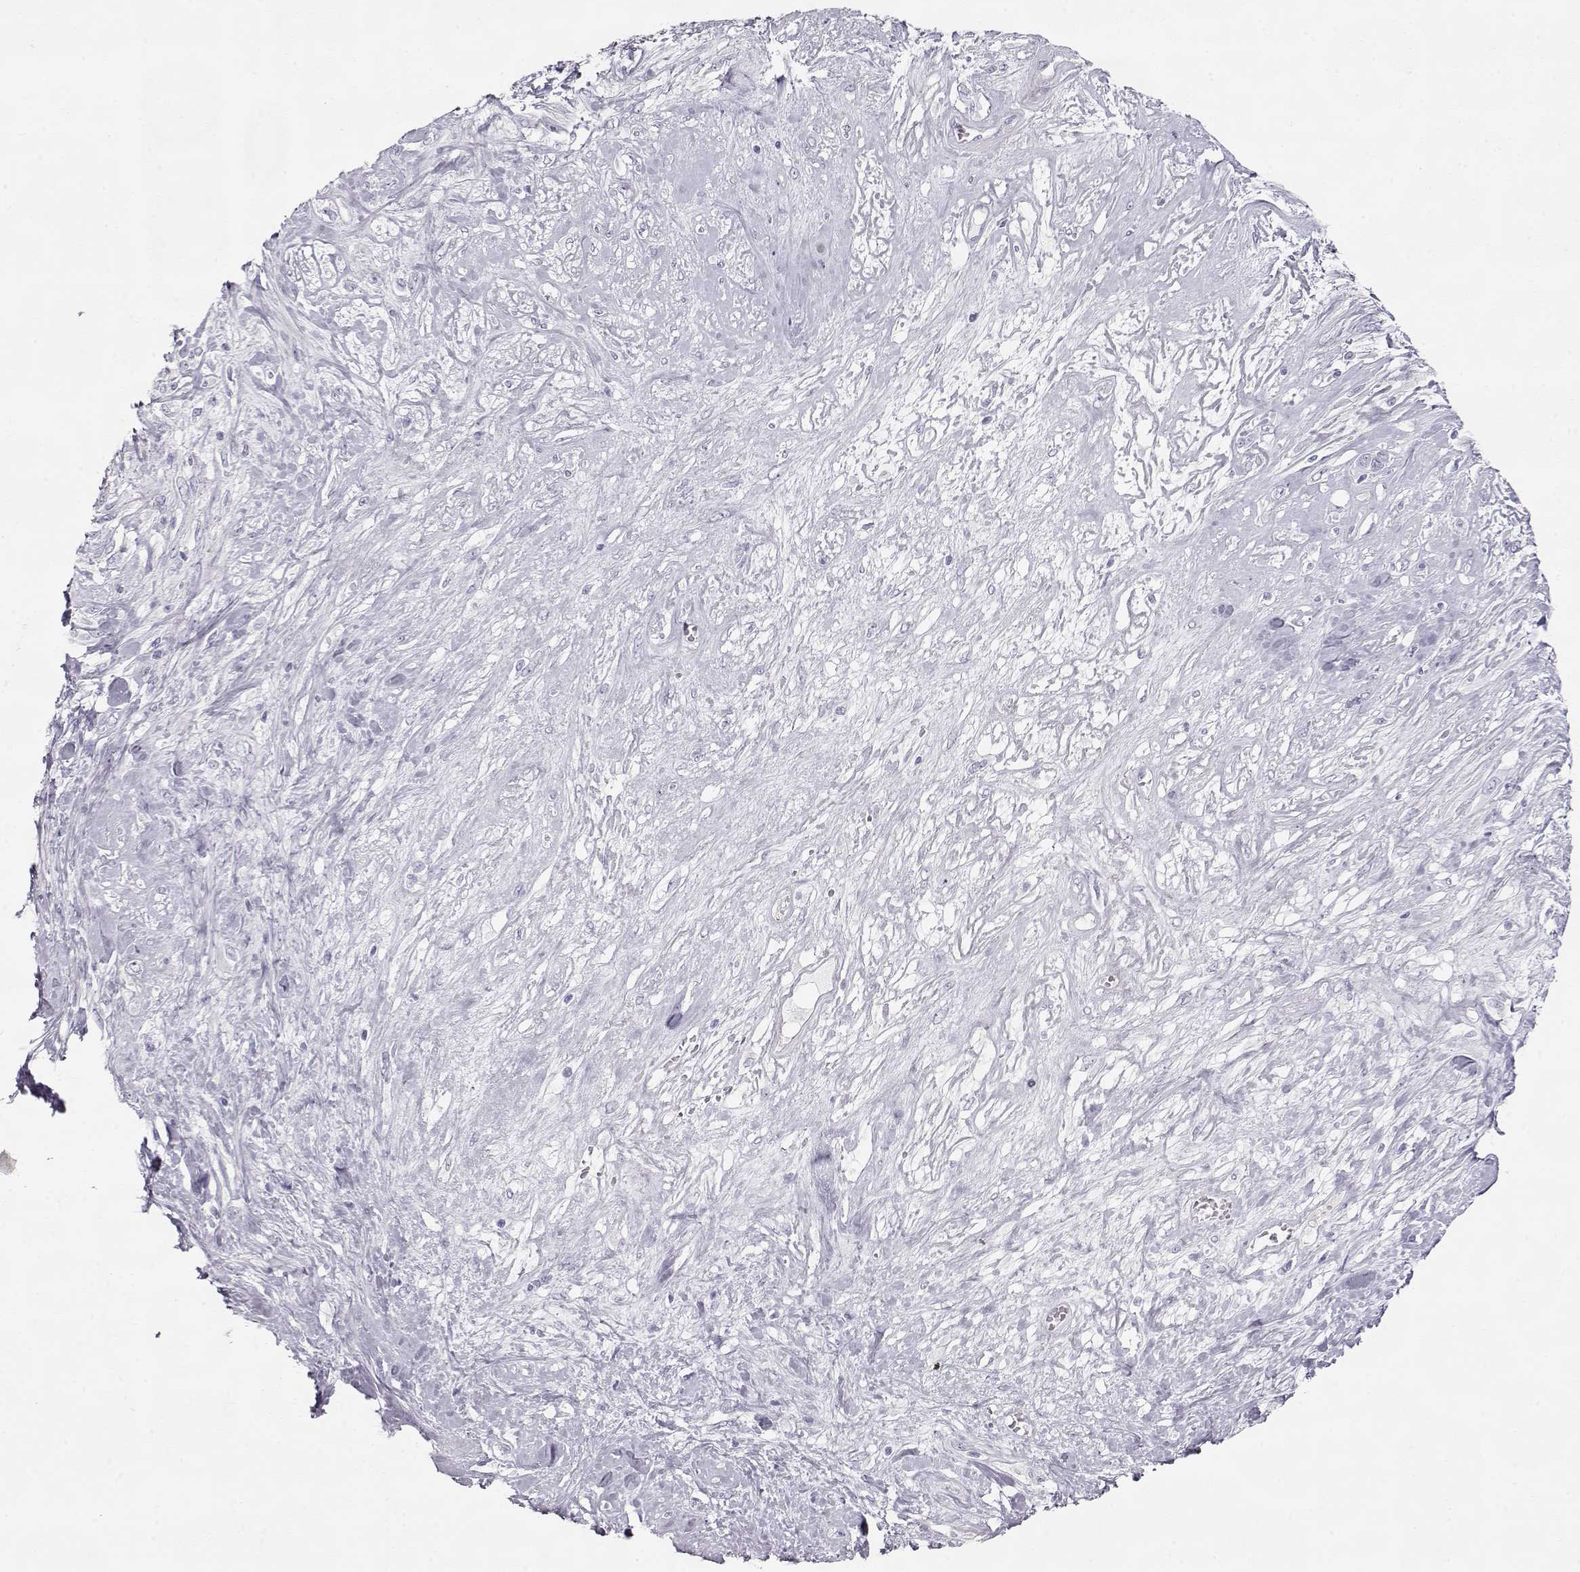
{"staining": {"intensity": "negative", "quantity": "none", "location": "none"}, "tissue": "melanoma", "cell_type": "Tumor cells", "image_type": "cancer", "snomed": [{"axis": "morphology", "description": "Malignant melanoma, NOS"}, {"axis": "topography", "description": "Skin"}], "caption": "IHC photomicrograph of neoplastic tissue: human malignant melanoma stained with DAB reveals no significant protein expression in tumor cells.", "gene": "SLITRK3", "patient": {"sex": "female", "age": 91}}